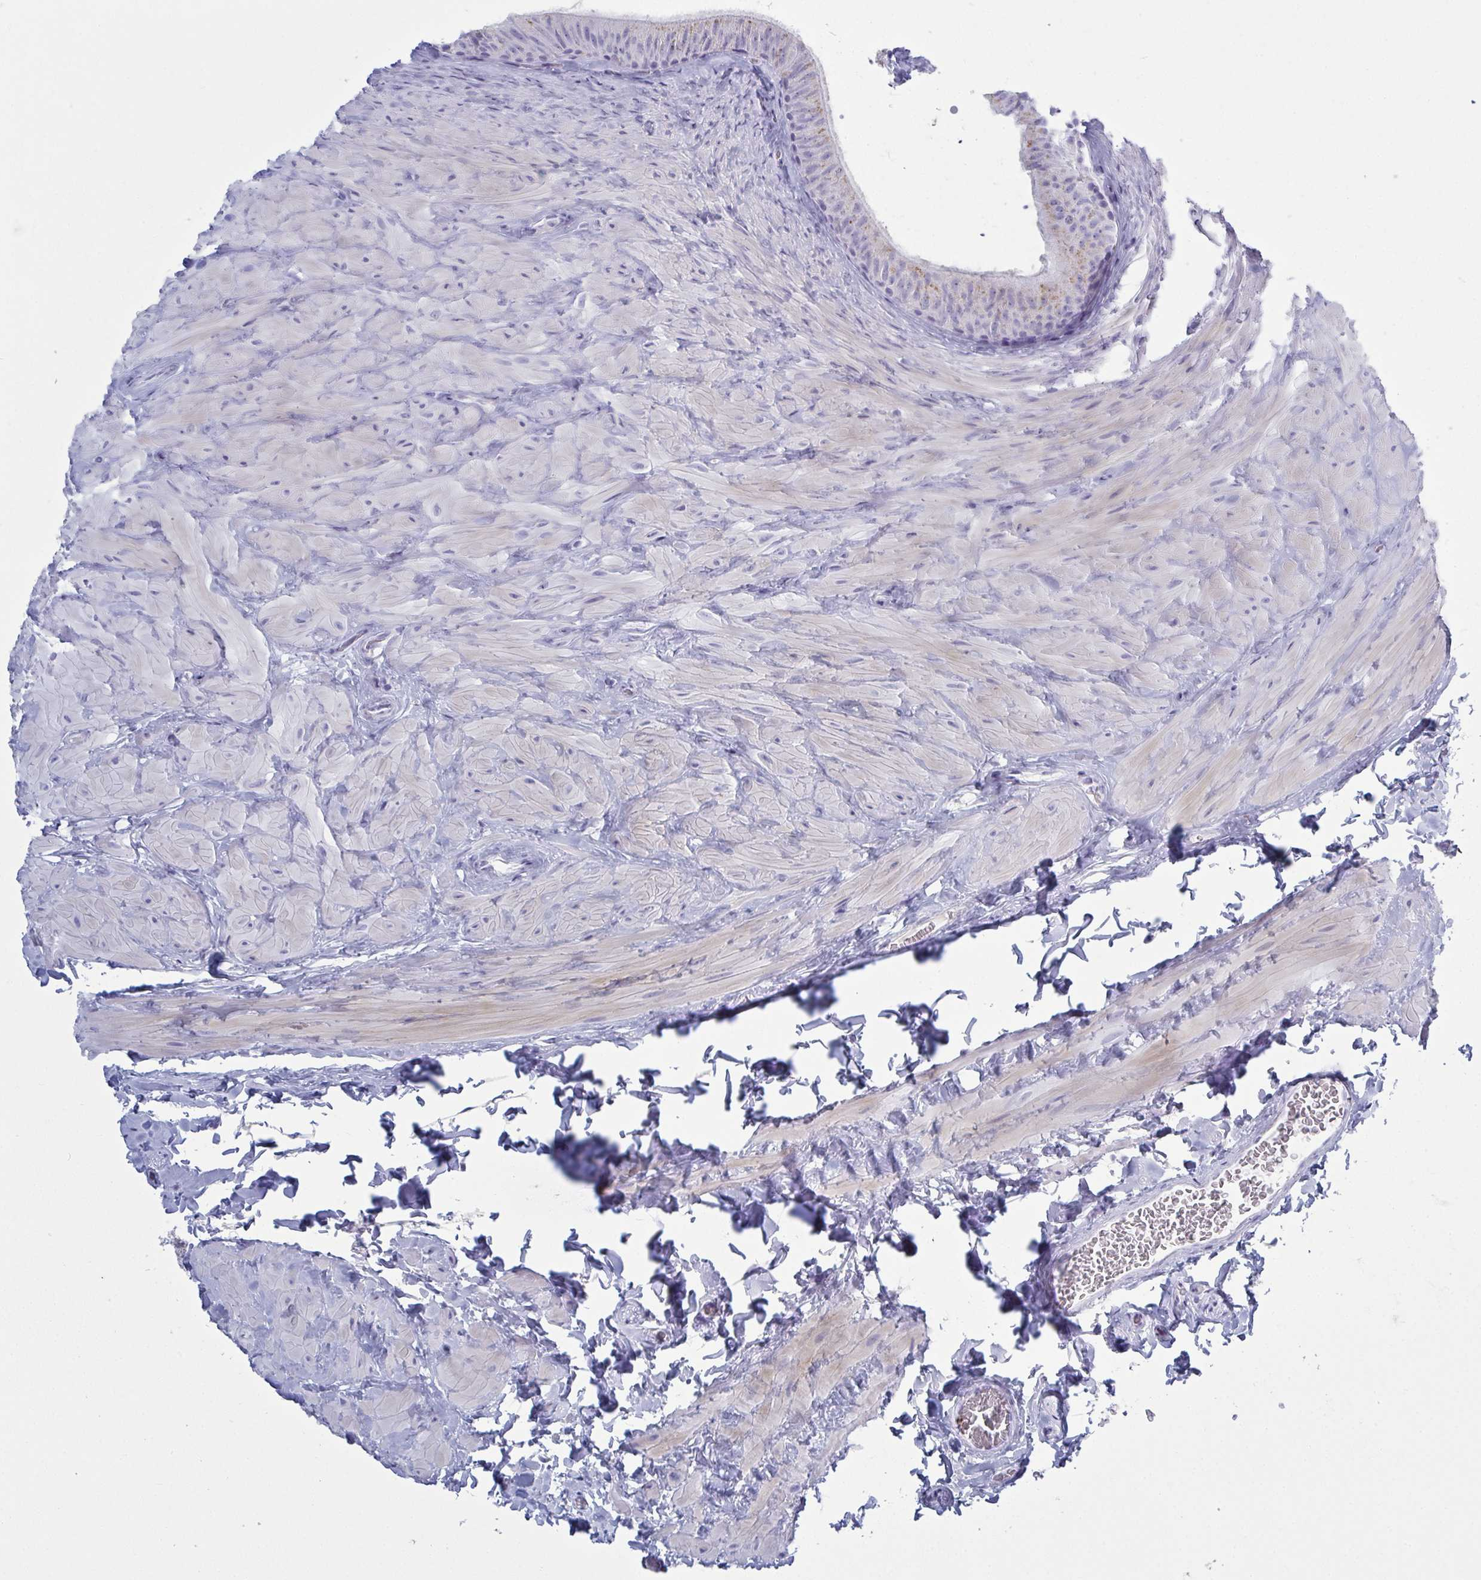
{"staining": {"intensity": "negative", "quantity": "none", "location": "none"}, "tissue": "epididymis", "cell_type": "Glandular cells", "image_type": "normal", "snomed": [{"axis": "morphology", "description": "Normal tissue, NOS"}, {"axis": "topography", "description": "Epididymis, spermatic cord, NOS"}, {"axis": "topography", "description": "Epididymis"}], "caption": "DAB immunohistochemical staining of benign epididymis displays no significant expression in glandular cells.", "gene": "SERPINB10", "patient": {"sex": "male", "age": 31}}